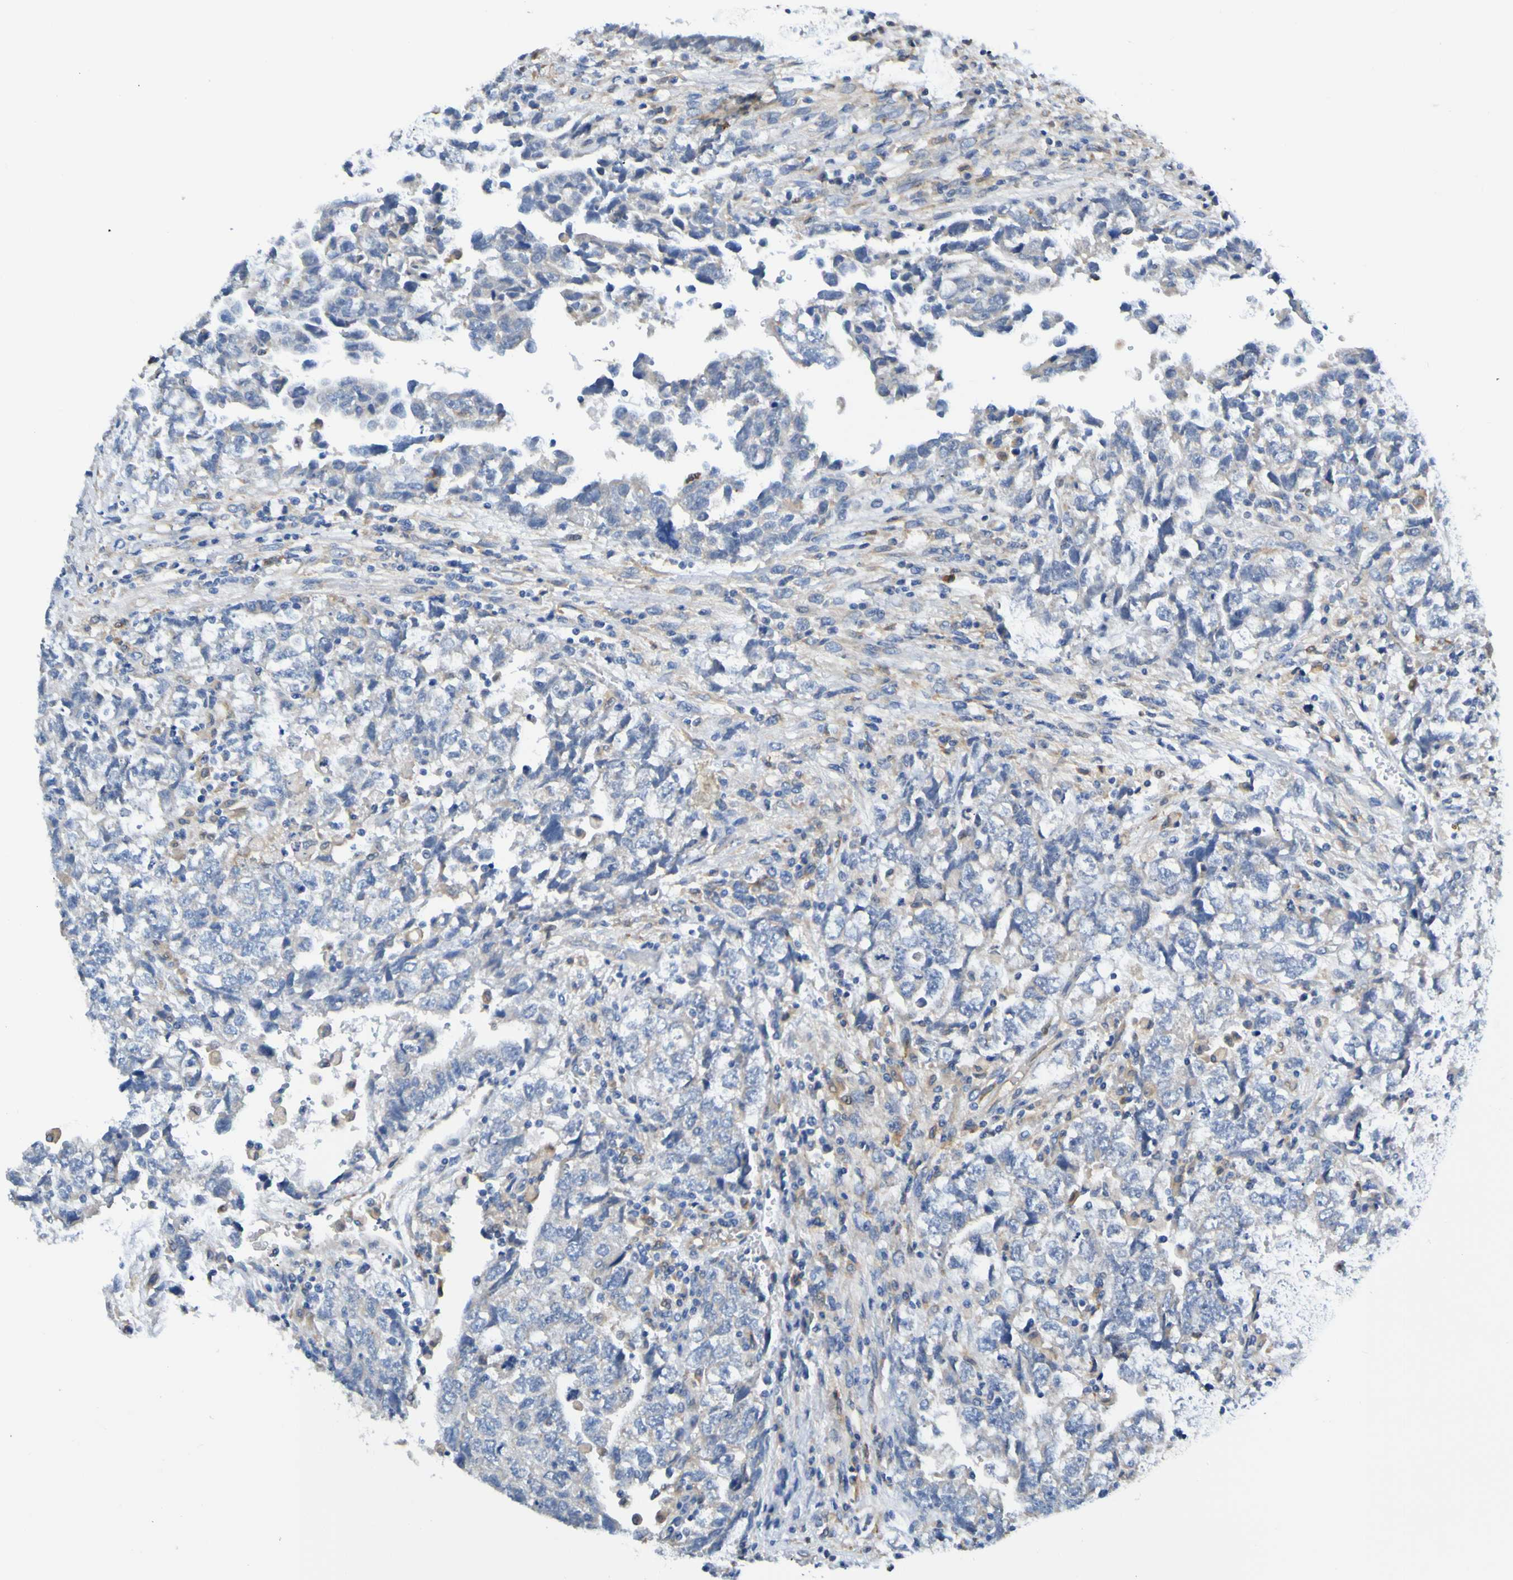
{"staining": {"intensity": "weak", "quantity": ">75%", "location": "cytoplasmic/membranous"}, "tissue": "testis cancer", "cell_type": "Tumor cells", "image_type": "cancer", "snomed": [{"axis": "morphology", "description": "Carcinoma, Embryonal, NOS"}, {"axis": "topography", "description": "Testis"}], "caption": "Immunohistochemistry photomicrograph of neoplastic tissue: human testis embryonal carcinoma stained using immunohistochemistry demonstrates low levels of weak protein expression localized specifically in the cytoplasmic/membranous of tumor cells, appearing as a cytoplasmic/membranous brown color.", "gene": "METAP2", "patient": {"sex": "male", "age": 36}}